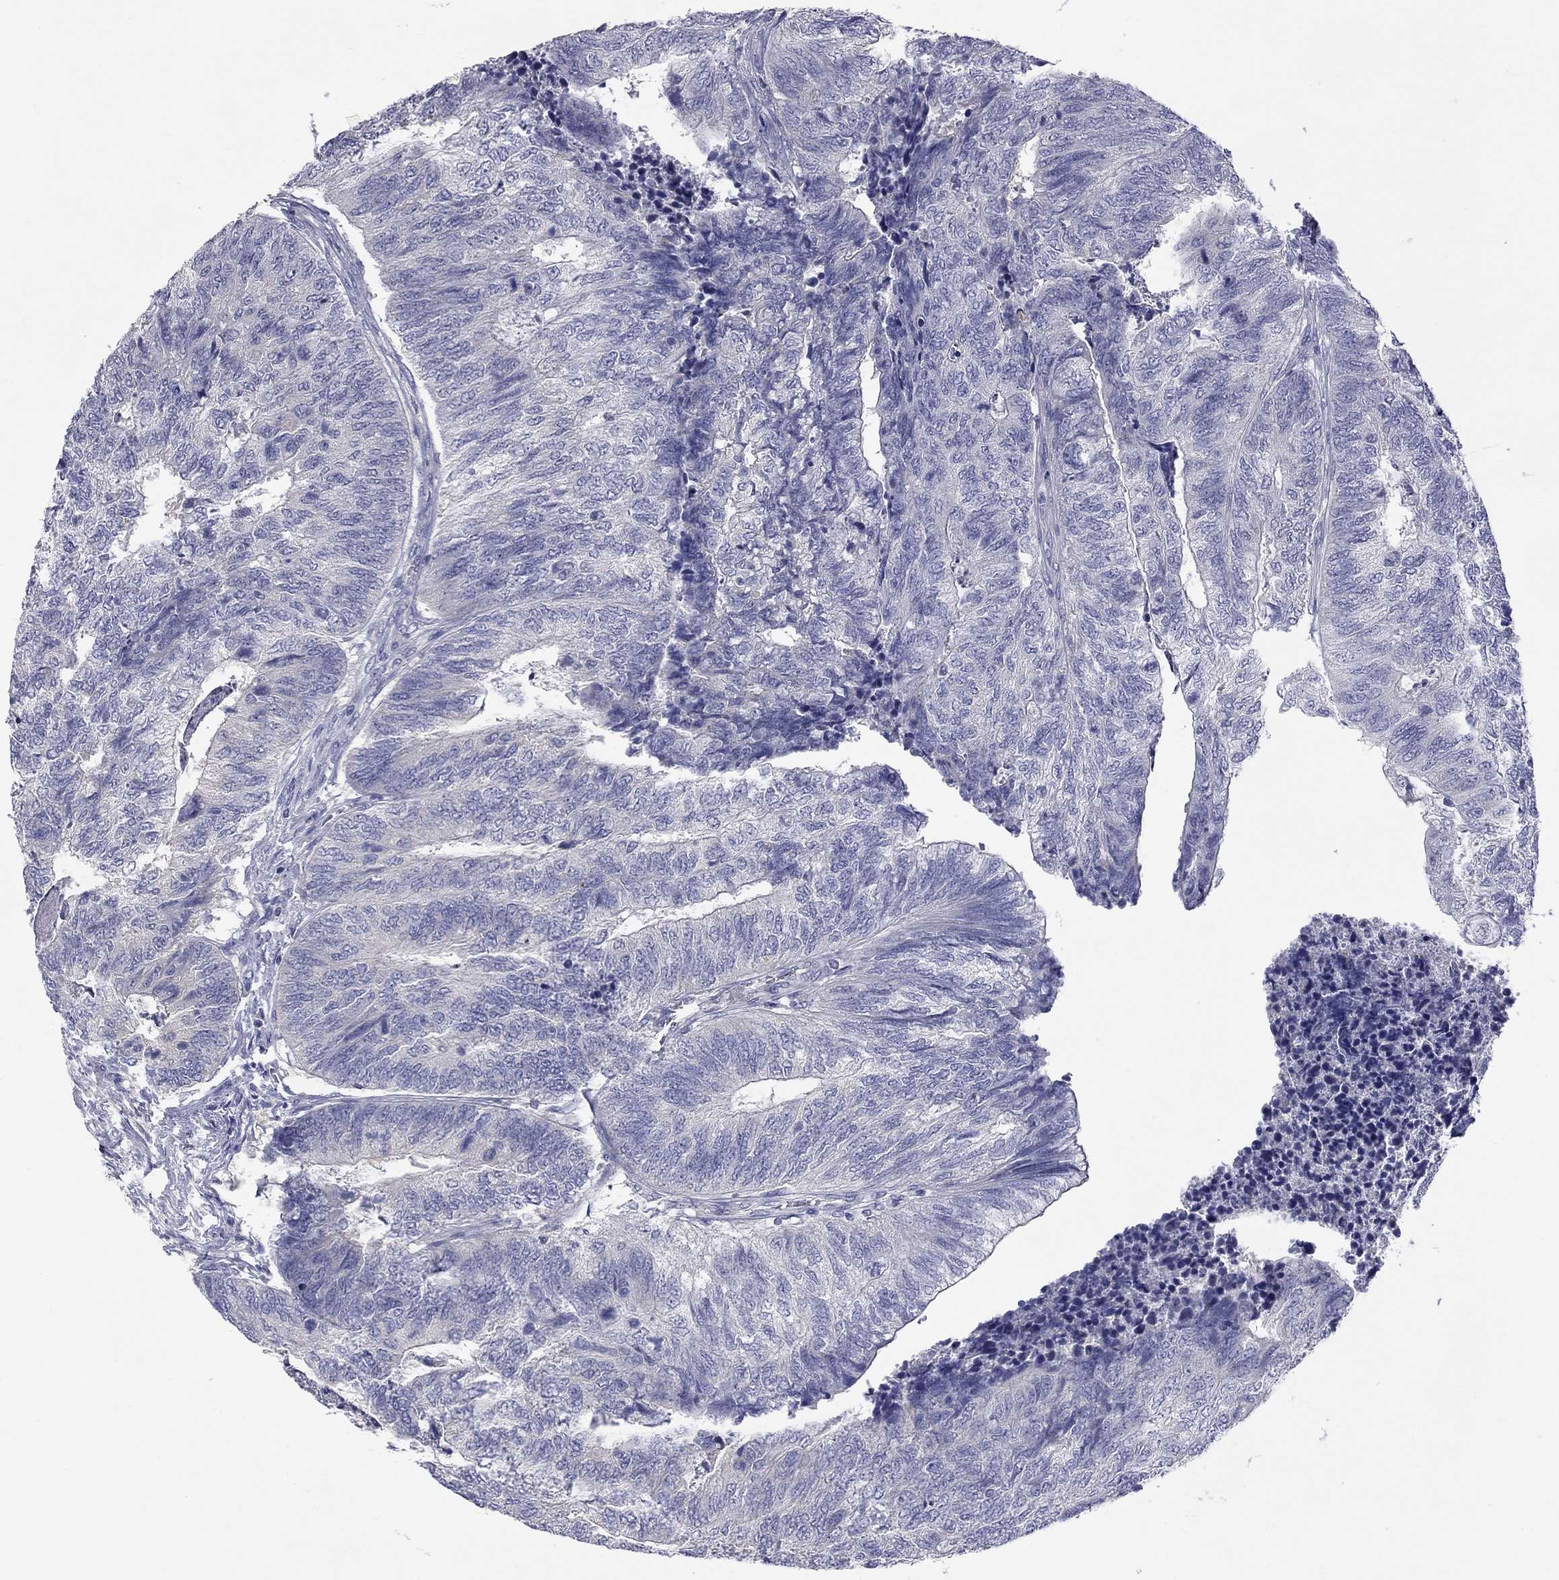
{"staining": {"intensity": "negative", "quantity": "none", "location": "none"}, "tissue": "colorectal cancer", "cell_type": "Tumor cells", "image_type": "cancer", "snomed": [{"axis": "morphology", "description": "Adenocarcinoma, NOS"}, {"axis": "topography", "description": "Colon"}], "caption": "Colorectal cancer was stained to show a protein in brown. There is no significant expression in tumor cells.", "gene": "ABCB4", "patient": {"sex": "female", "age": 67}}